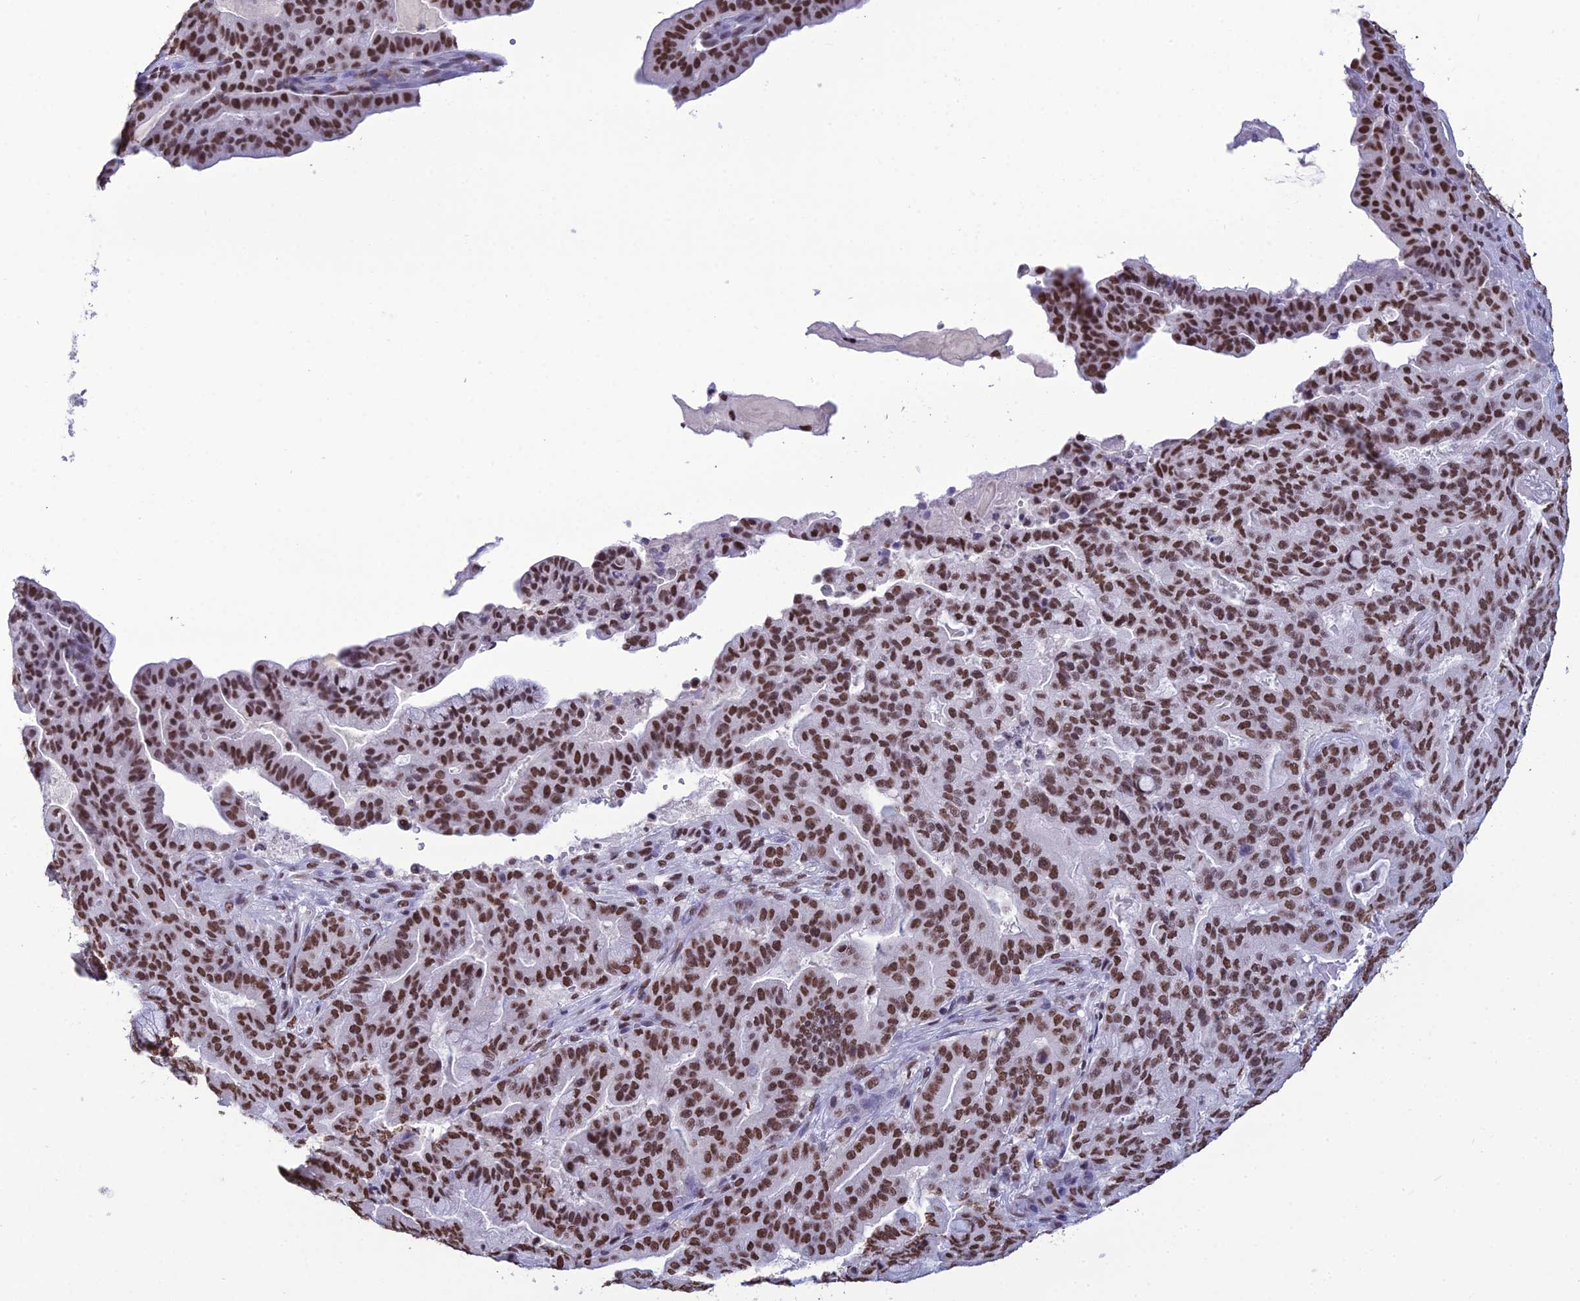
{"staining": {"intensity": "strong", "quantity": ">75%", "location": "nuclear"}, "tissue": "pancreatic cancer", "cell_type": "Tumor cells", "image_type": "cancer", "snomed": [{"axis": "morphology", "description": "Adenocarcinoma, NOS"}, {"axis": "topography", "description": "Pancreas"}], "caption": "This micrograph exhibits IHC staining of human pancreatic cancer, with high strong nuclear positivity in approximately >75% of tumor cells.", "gene": "PRAMEF12", "patient": {"sex": "male", "age": 63}}